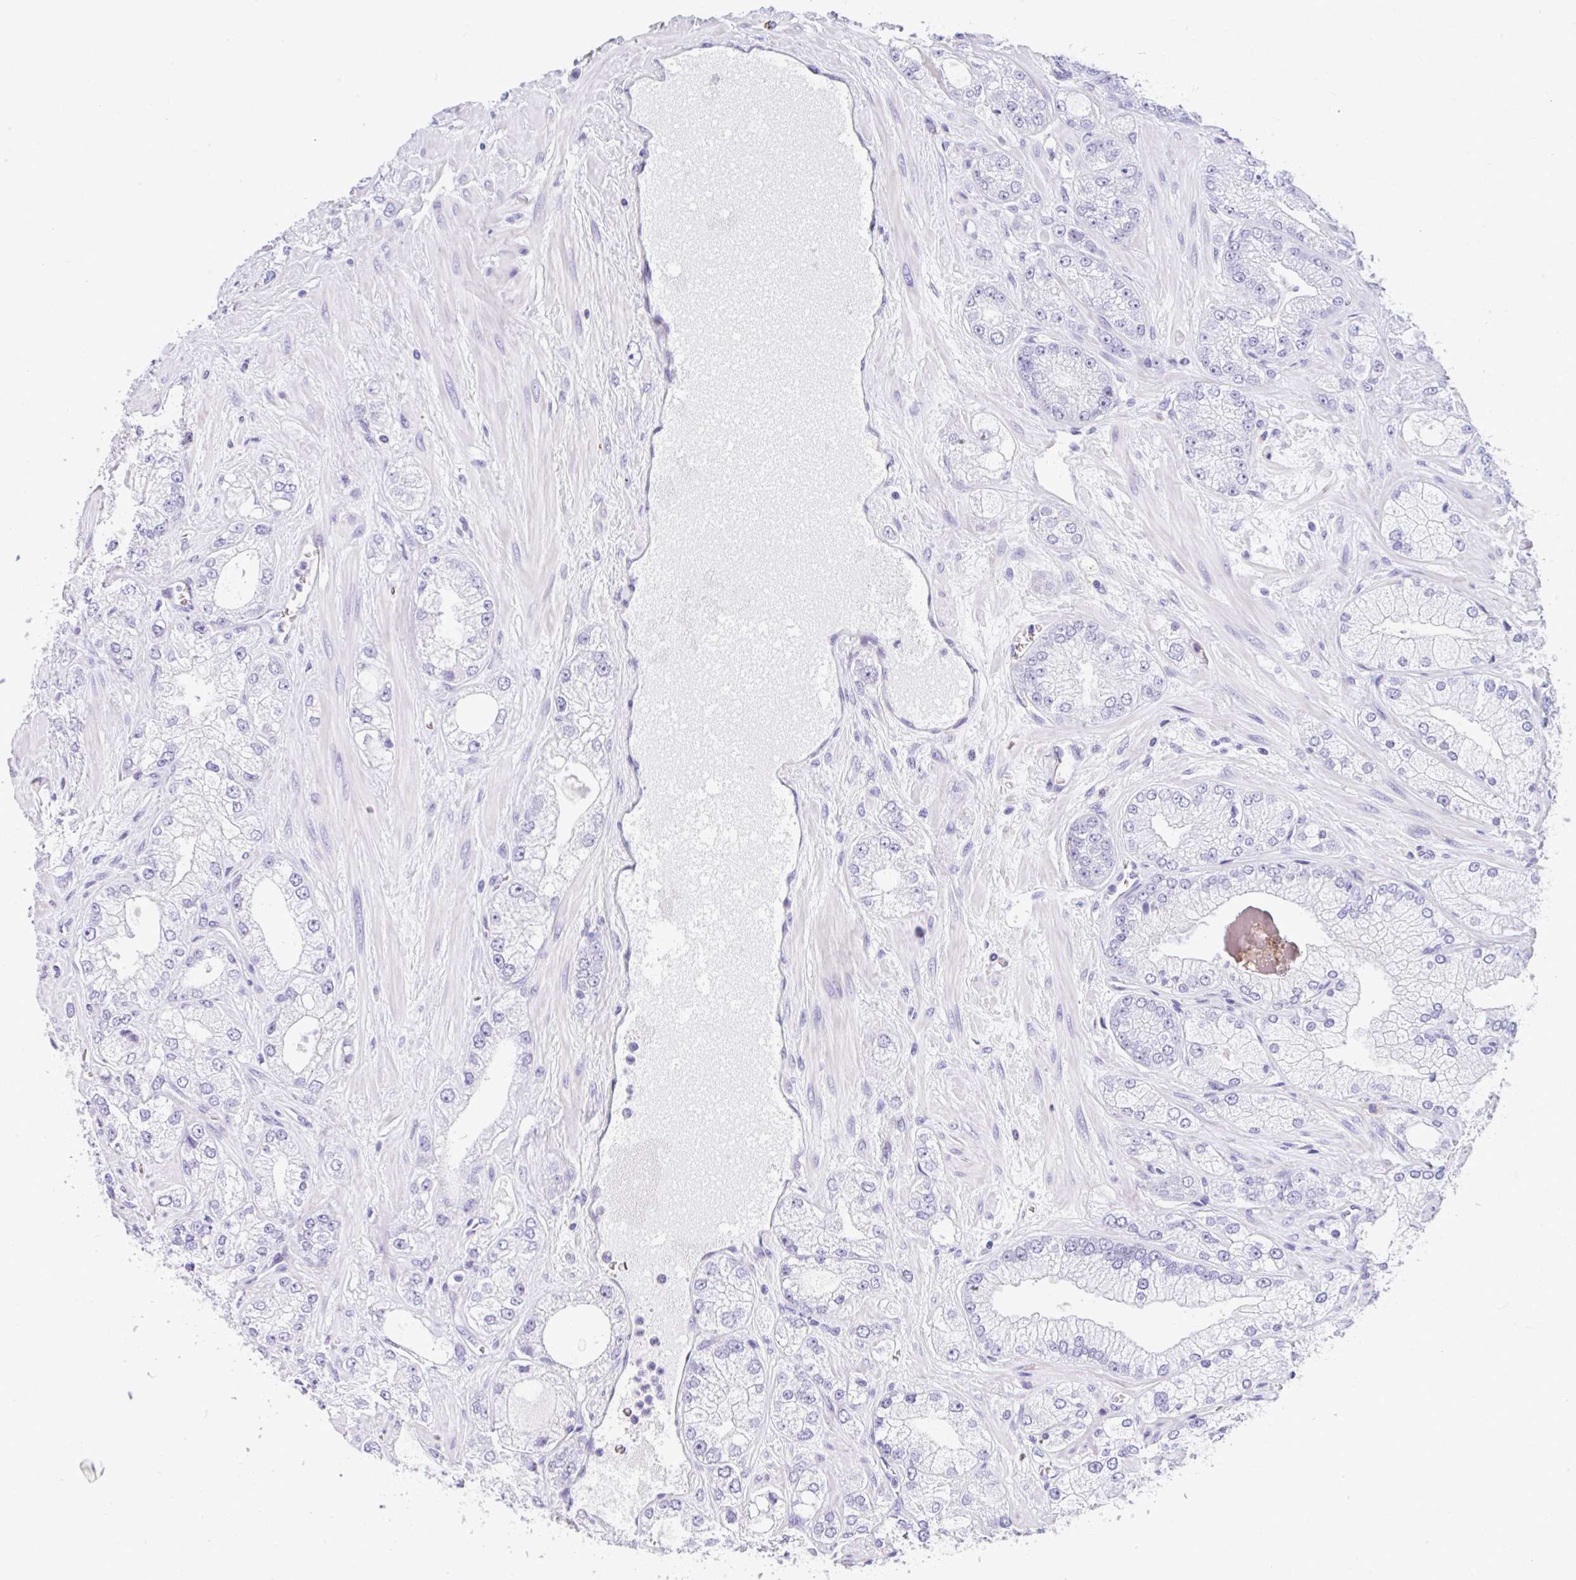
{"staining": {"intensity": "negative", "quantity": "none", "location": "none"}, "tissue": "prostate cancer", "cell_type": "Tumor cells", "image_type": "cancer", "snomed": [{"axis": "morphology", "description": "Normal tissue, NOS"}, {"axis": "morphology", "description": "Adenocarcinoma, High grade"}, {"axis": "topography", "description": "Prostate"}, {"axis": "topography", "description": "Peripheral nerve tissue"}], "caption": "The immunohistochemistry (IHC) photomicrograph has no significant positivity in tumor cells of prostate cancer (high-grade adenocarcinoma) tissue.", "gene": "NDUFAF8", "patient": {"sex": "male", "age": 68}}